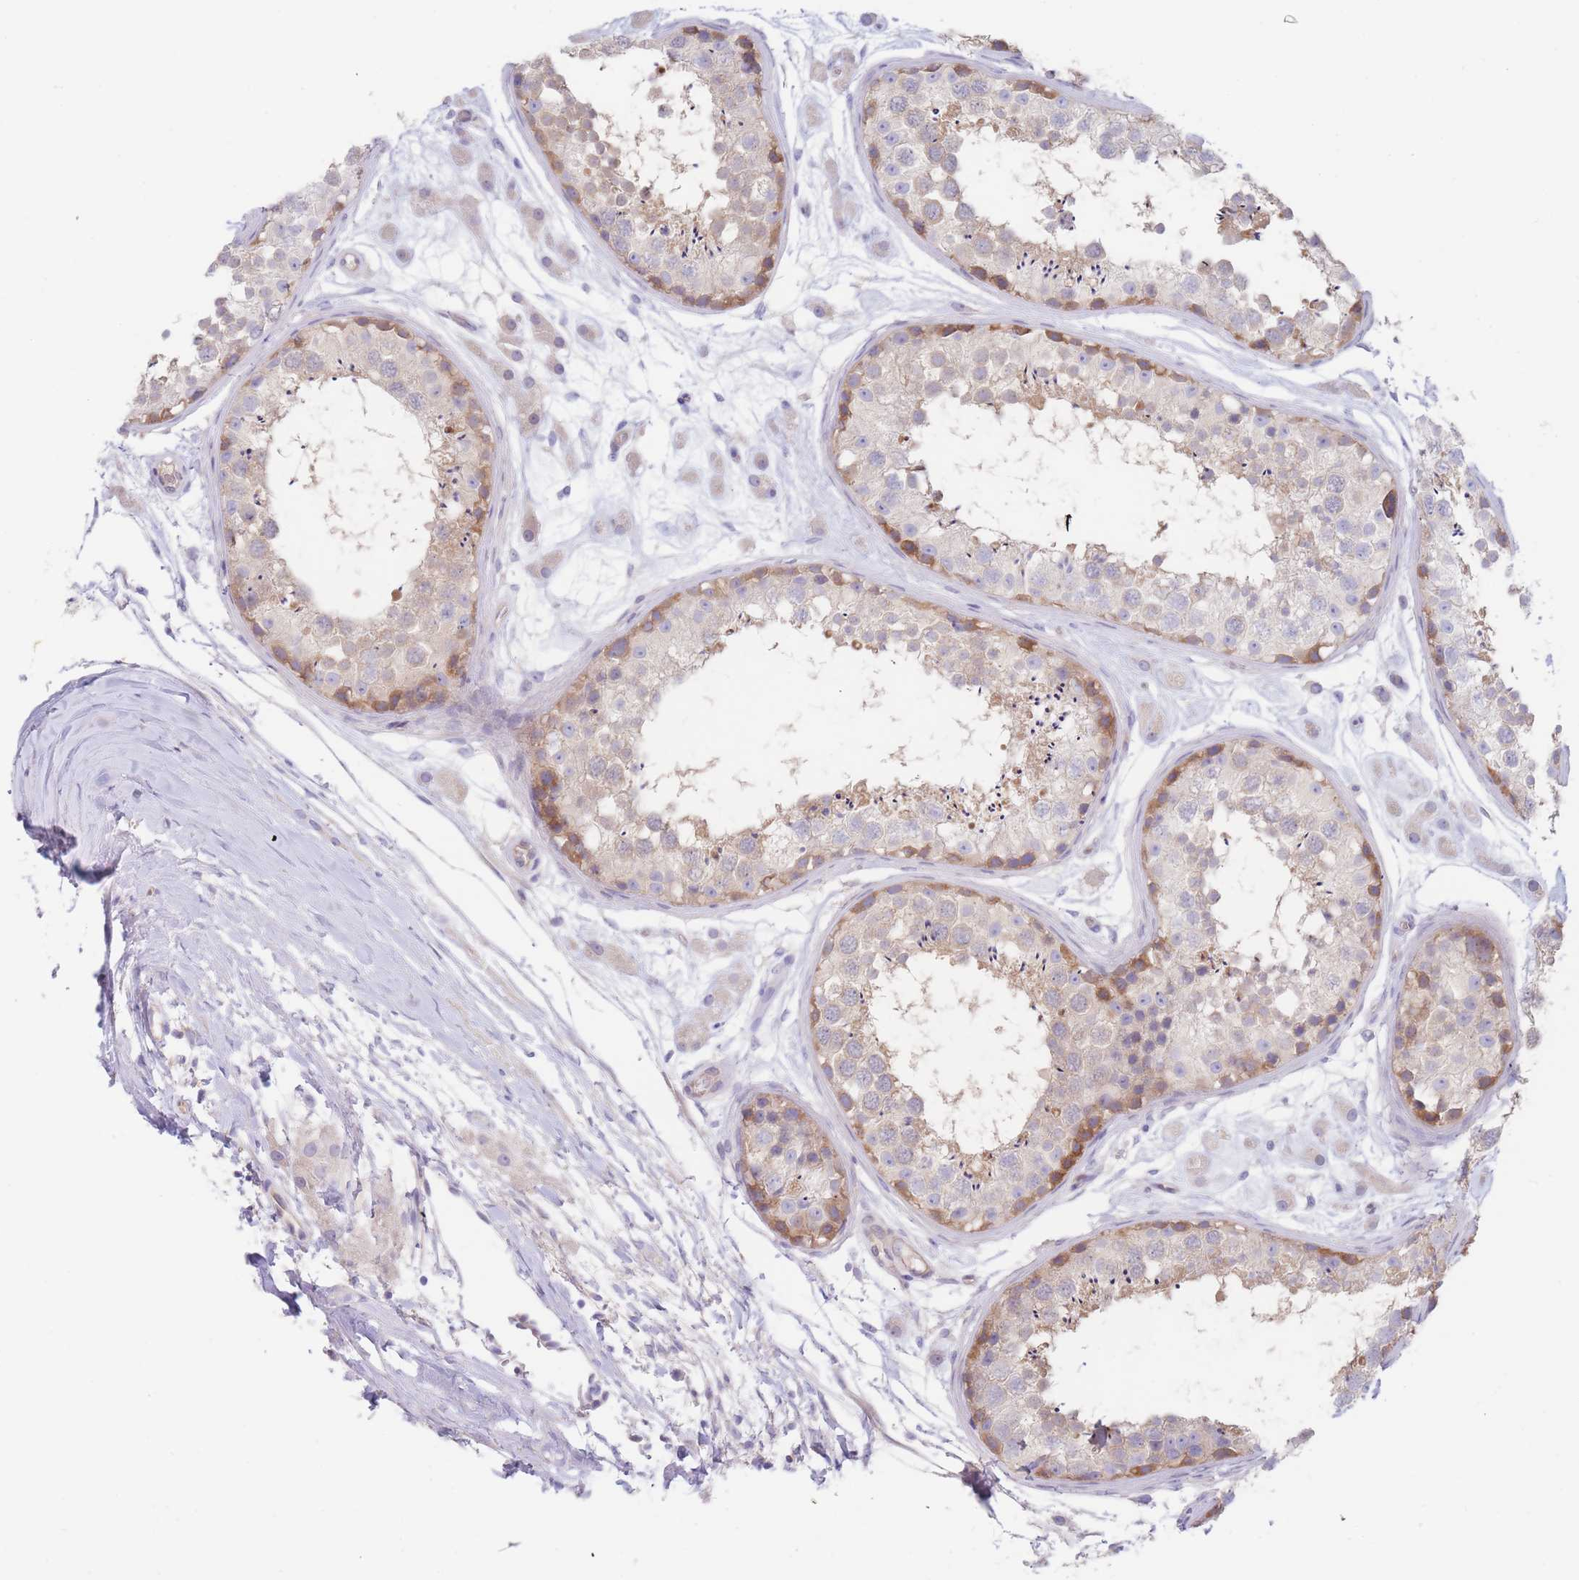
{"staining": {"intensity": "moderate", "quantity": "<25%", "location": "cytoplasmic/membranous"}, "tissue": "testis", "cell_type": "Cells in seminiferous ducts", "image_type": "normal", "snomed": [{"axis": "morphology", "description": "Normal tissue, NOS"}, {"axis": "topography", "description": "Testis"}], "caption": "Protein analysis of unremarkable testis demonstrates moderate cytoplasmic/membranous expression in approximately <25% of cells in seminiferous ducts.", "gene": "ZNF281", "patient": {"sex": "male", "age": 25}}